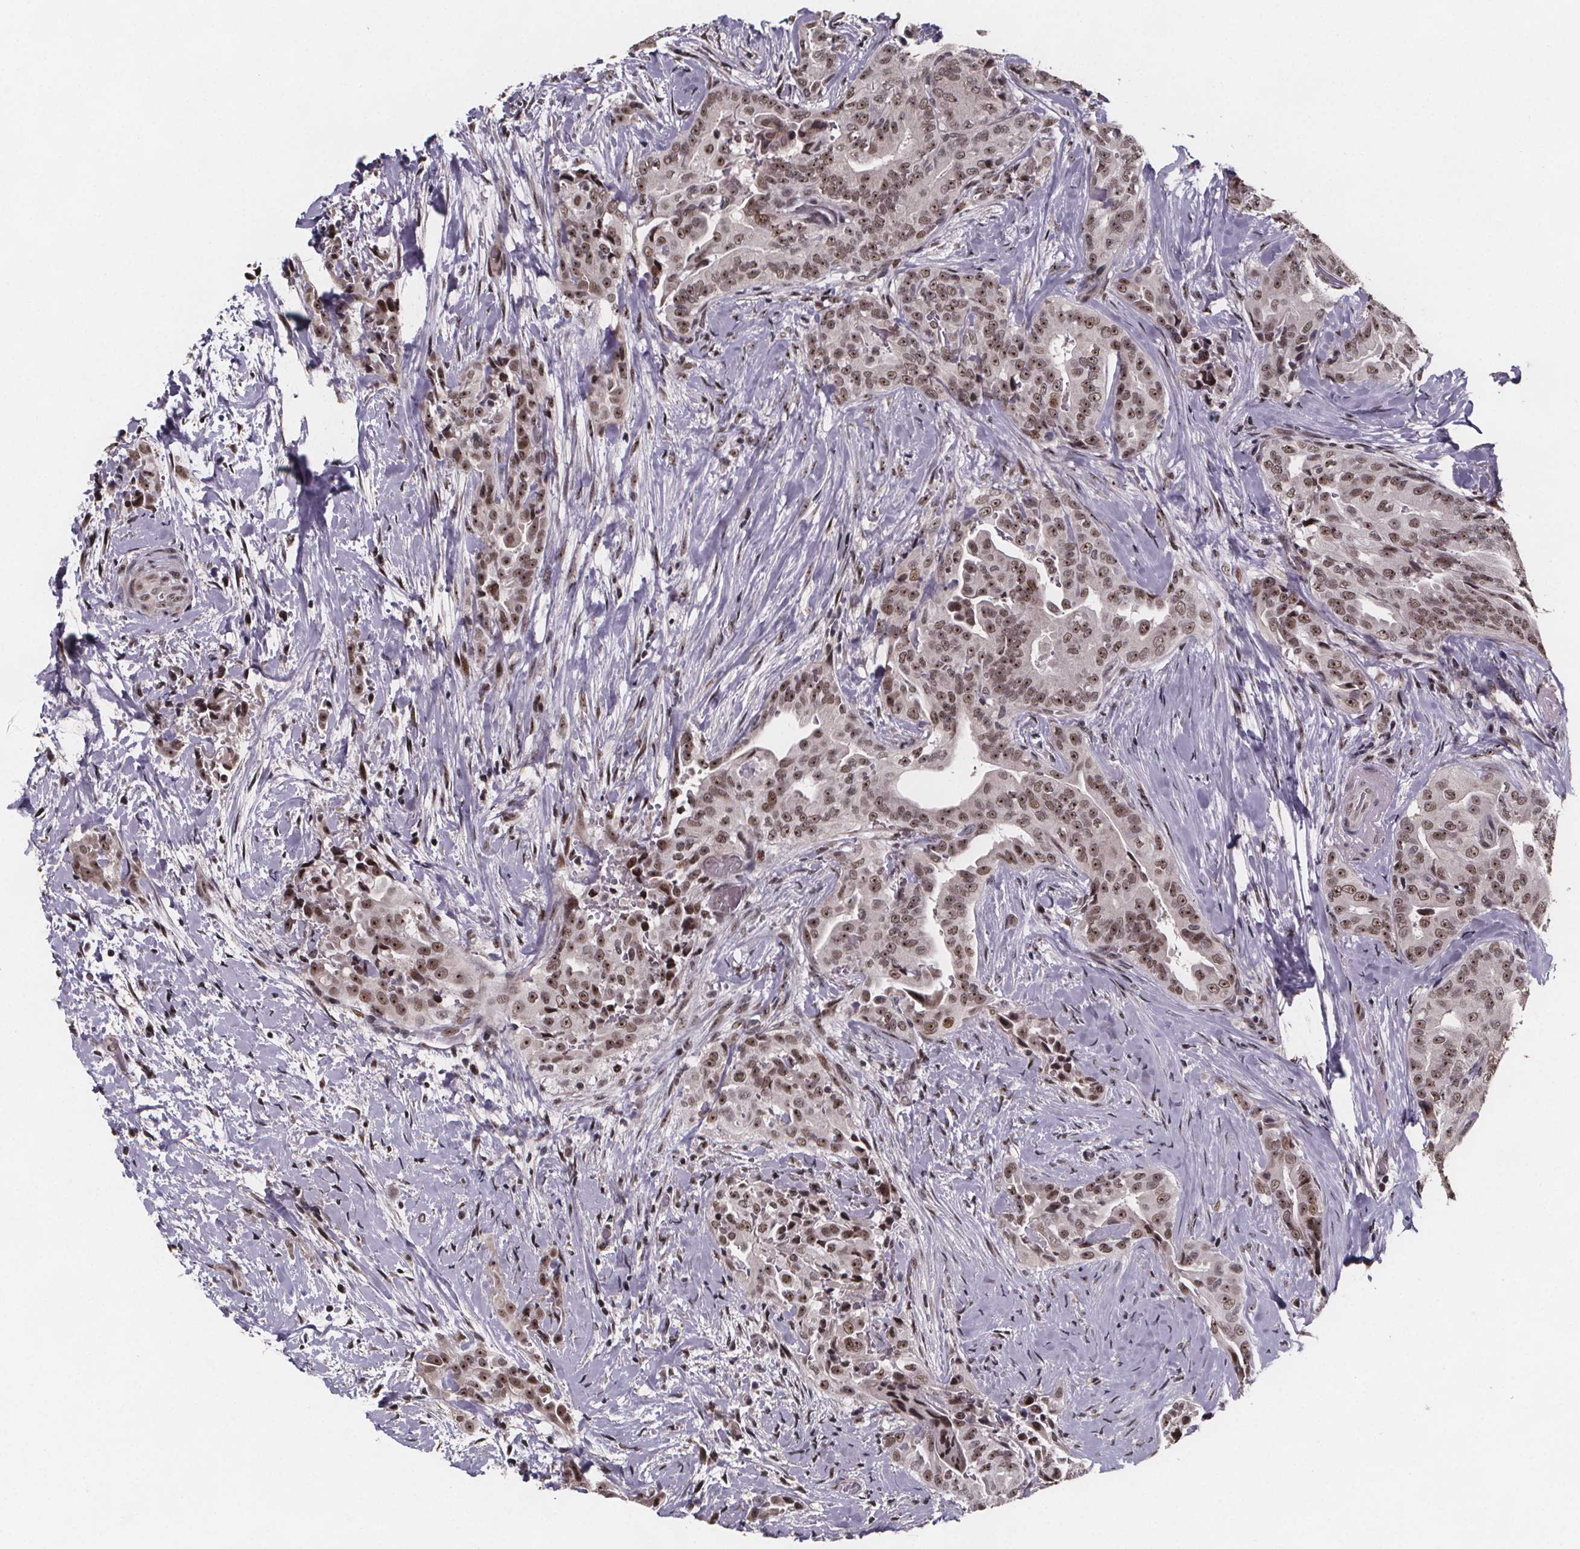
{"staining": {"intensity": "moderate", "quantity": ">75%", "location": "nuclear"}, "tissue": "thyroid cancer", "cell_type": "Tumor cells", "image_type": "cancer", "snomed": [{"axis": "morphology", "description": "Papillary adenocarcinoma, NOS"}, {"axis": "topography", "description": "Thyroid gland"}], "caption": "Brown immunohistochemical staining in papillary adenocarcinoma (thyroid) shows moderate nuclear positivity in approximately >75% of tumor cells. (DAB (3,3'-diaminobenzidine) IHC, brown staining for protein, blue staining for nuclei).", "gene": "U2SURP", "patient": {"sex": "male", "age": 61}}